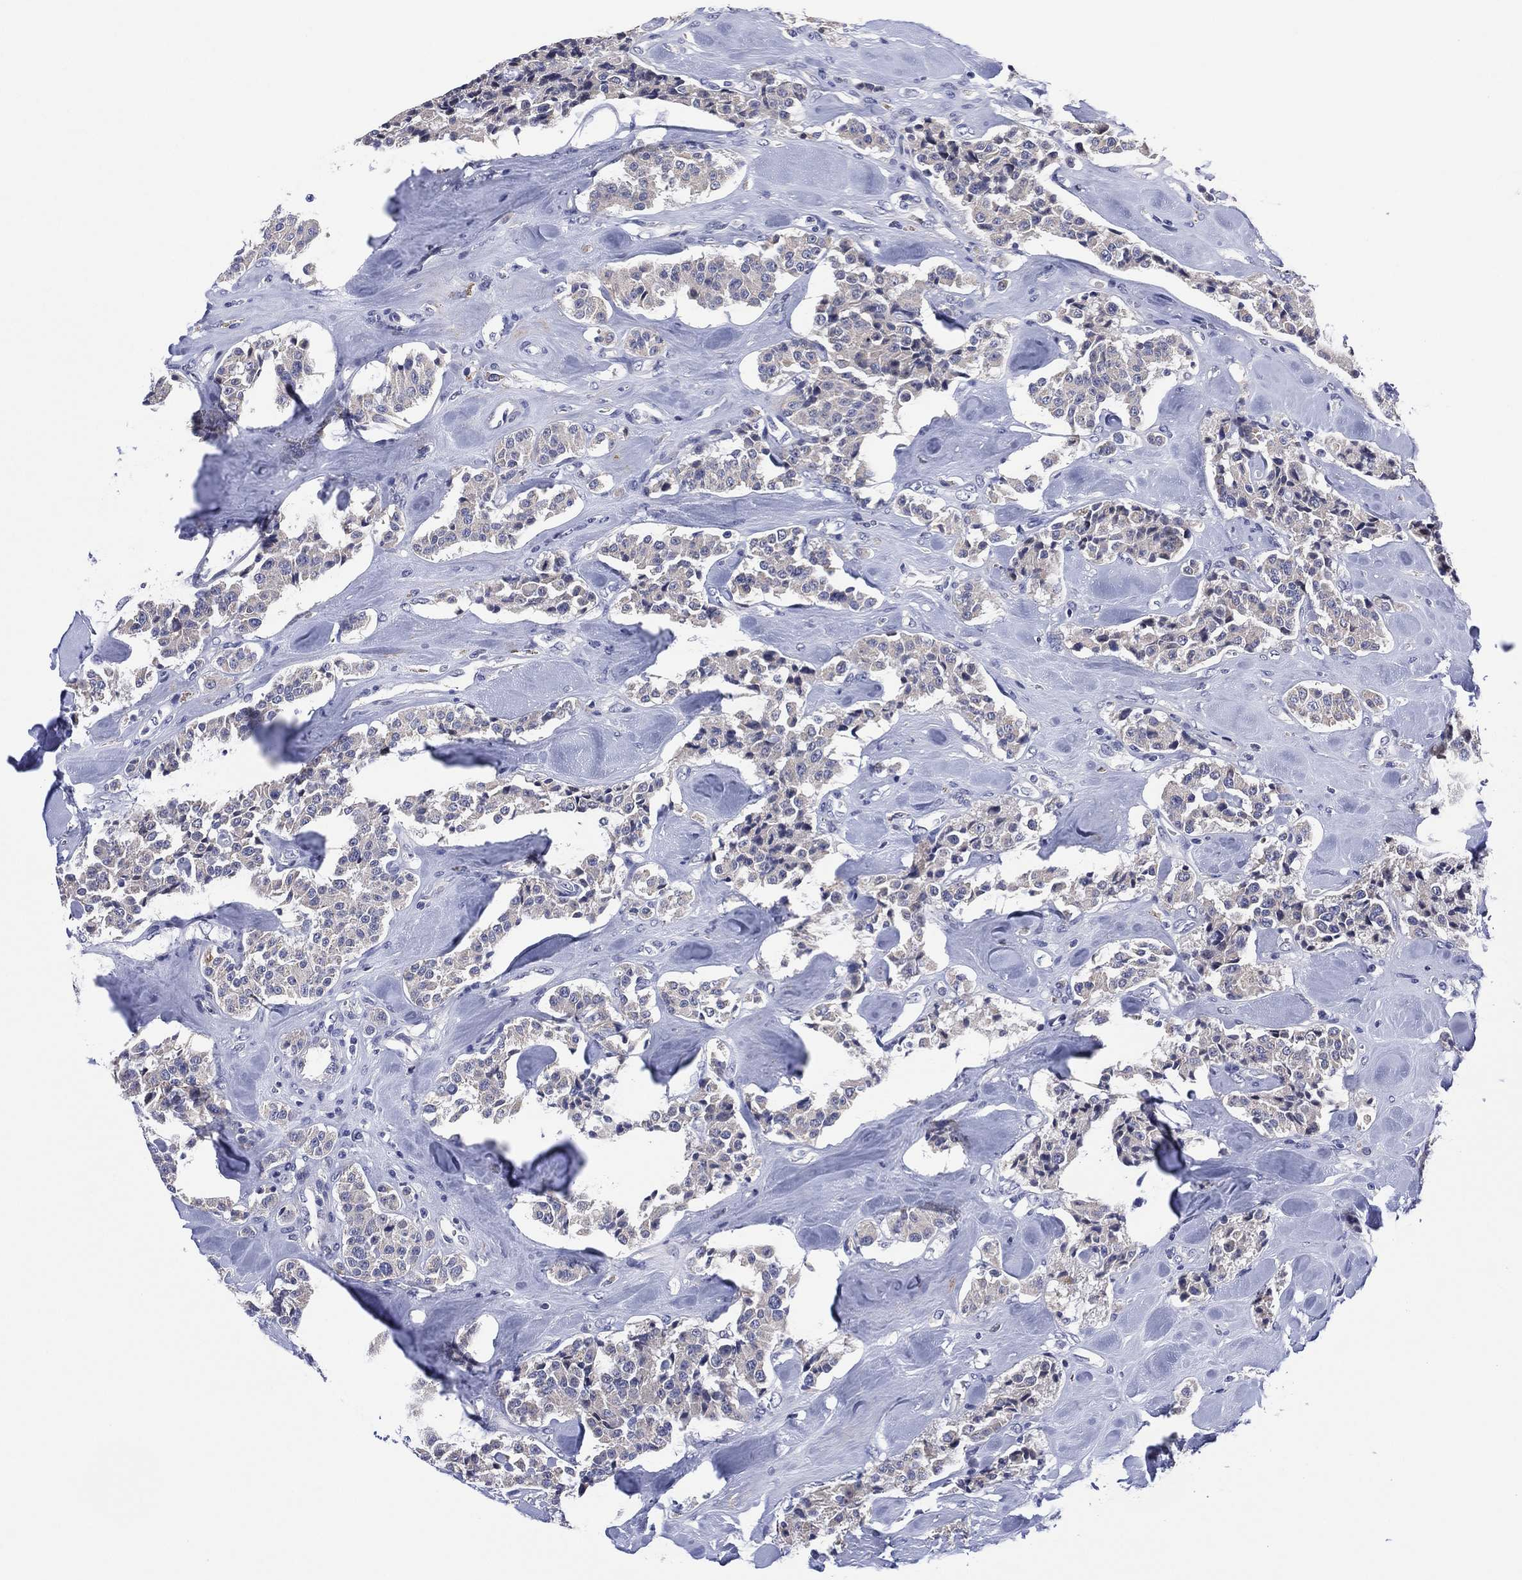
{"staining": {"intensity": "negative", "quantity": "none", "location": "none"}, "tissue": "carcinoid", "cell_type": "Tumor cells", "image_type": "cancer", "snomed": [{"axis": "morphology", "description": "Carcinoid, malignant, NOS"}, {"axis": "topography", "description": "Pancreas"}], "caption": "Immunohistochemistry (IHC) image of human carcinoid stained for a protein (brown), which displays no staining in tumor cells. Brightfield microscopy of immunohistochemistry stained with DAB (3,3'-diaminobenzidine) (brown) and hematoxylin (blue), captured at high magnification.", "gene": "CLIP3", "patient": {"sex": "male", "age": 41}}